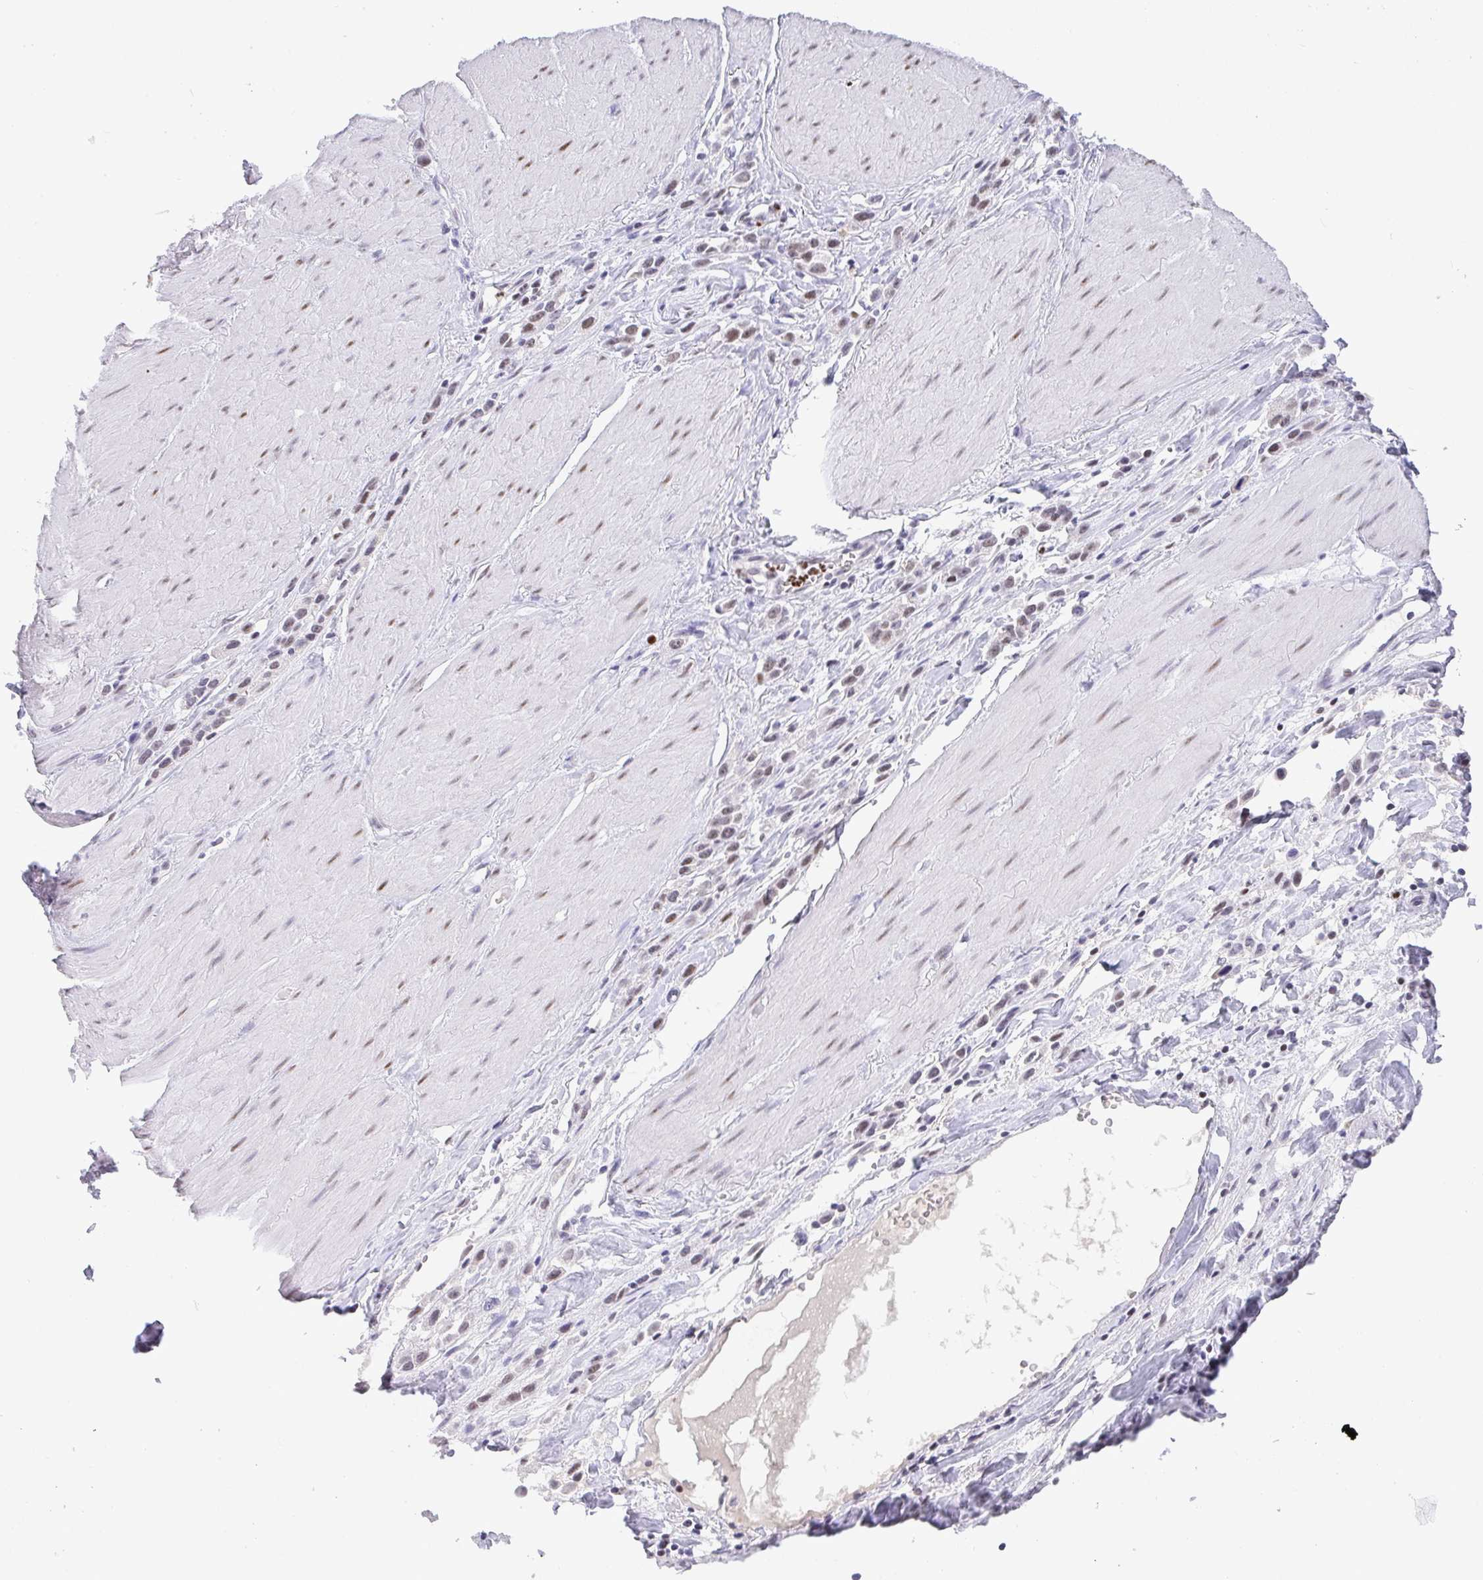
{"staining": {"intensity": "weak", "quantity": "25%-75%", "location": "nuclear"}, "tissue": "stomach cancer", "cell_type": "Tumor cells", "image_type": "cancer", "snomed": [{"axis": "morphology", "description": "Adenocarcinoma, NOS"}, {"axis": "topography", "description": "Stomach"}], "caption": "This is a photomicrograph of immunohistochemistry staining of stomach adenocarcinoma, which shows weak staining in the nuclear of tumor cells.", "gene": "BBX", "patient": {"sex": "male", "age": 47}}